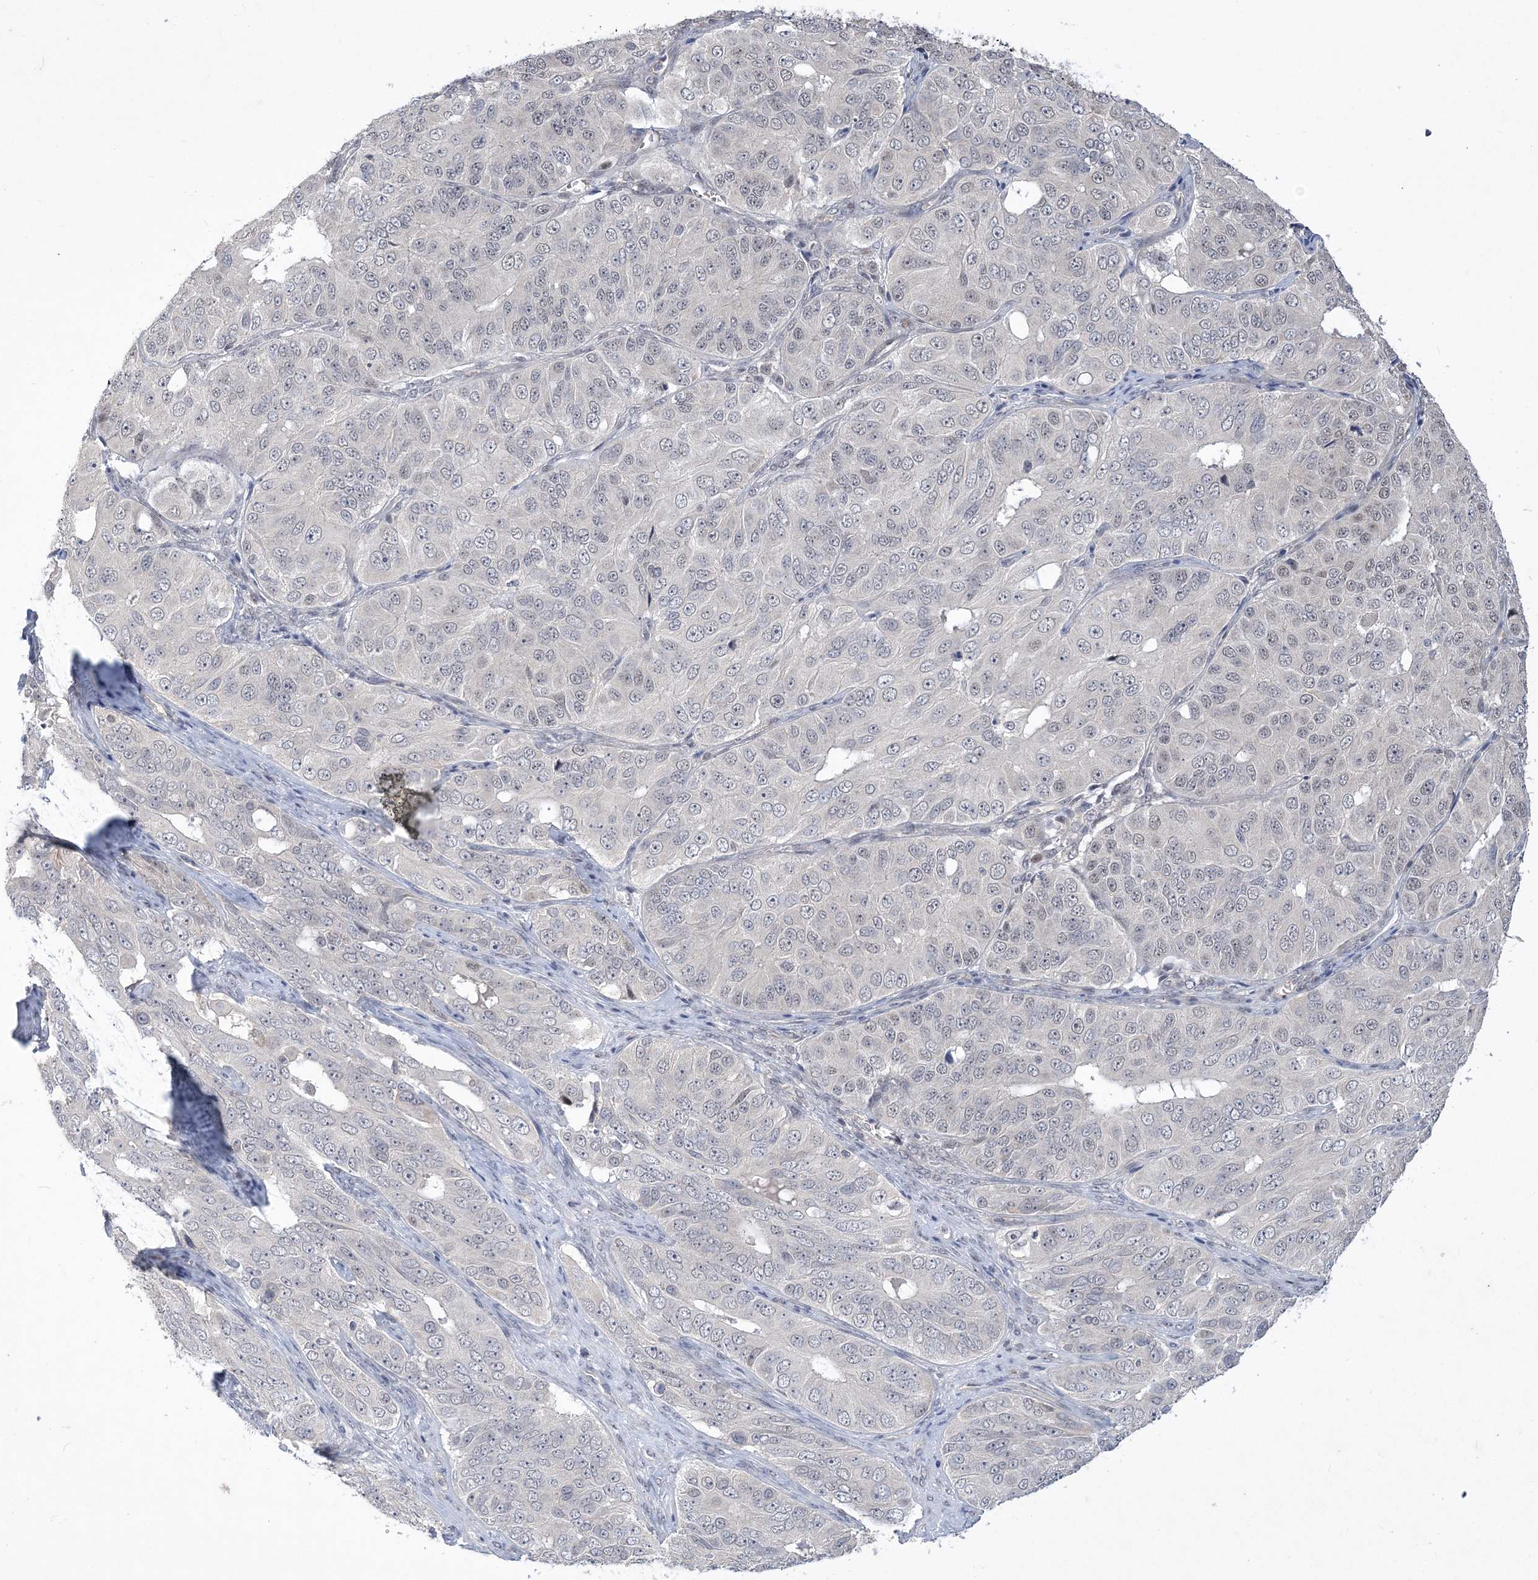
{"staining": {"intensity": "negative", "quantity": "none", "location": "none"}, "tissue": "ovarian cancer", "cell_type": "Tumor cells", "image_type": "cancer", "snomed": [{"axis": "morphology", "description": "Carcinoma, endometroid"}, {"axis": "topography", "description": "Ovary"}], "caption": "DAB (3,3'-diaminobenzidine) immunohistochemical staining of human ovarian endometroid carcinoma shows no significant positivity in tumor cells.", "gene": "TSPEAR", "patient": {"sex": "female", "age": 51}}